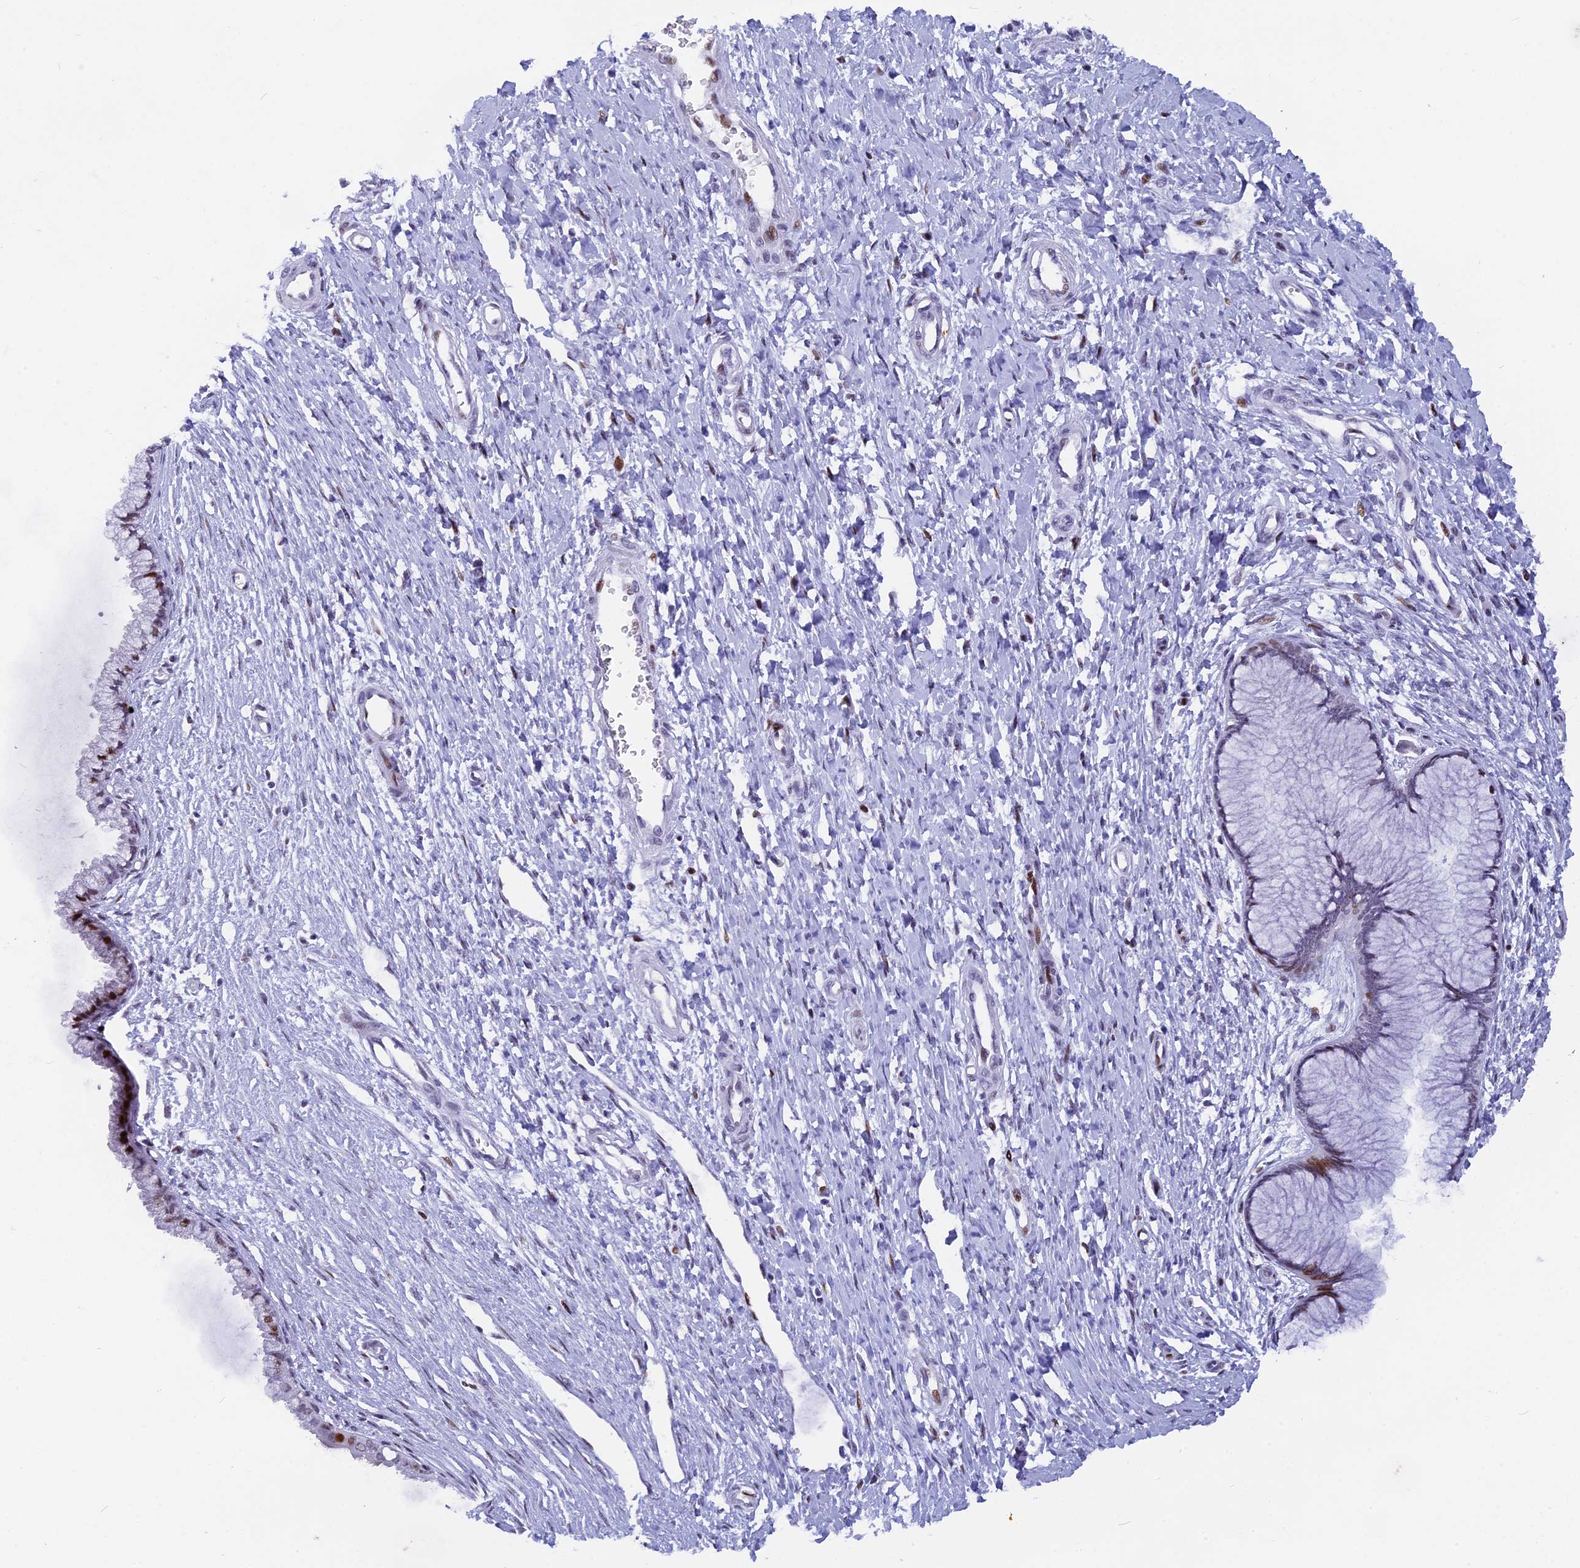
{"staining": {"intensity": "moderate", "quantity": "25%-75%", "location": "nuclear"}, "tissue": "cervix", "cell_type": "Glandular cells", "image_type": "normal", "snomed": [{"axis": "morphology", "description": "Normal tissue, NOS"}, {"axis": "topography", "description": "Cervix"}], "caption": "An immunohistochemistry micrograph of normal tissue is shown. Protein staining in brown highlights moderate nuclear positivity in cervix within glandular cells.", "gene": "NSA2", "patient": {"sex": "female", "age": 55}}